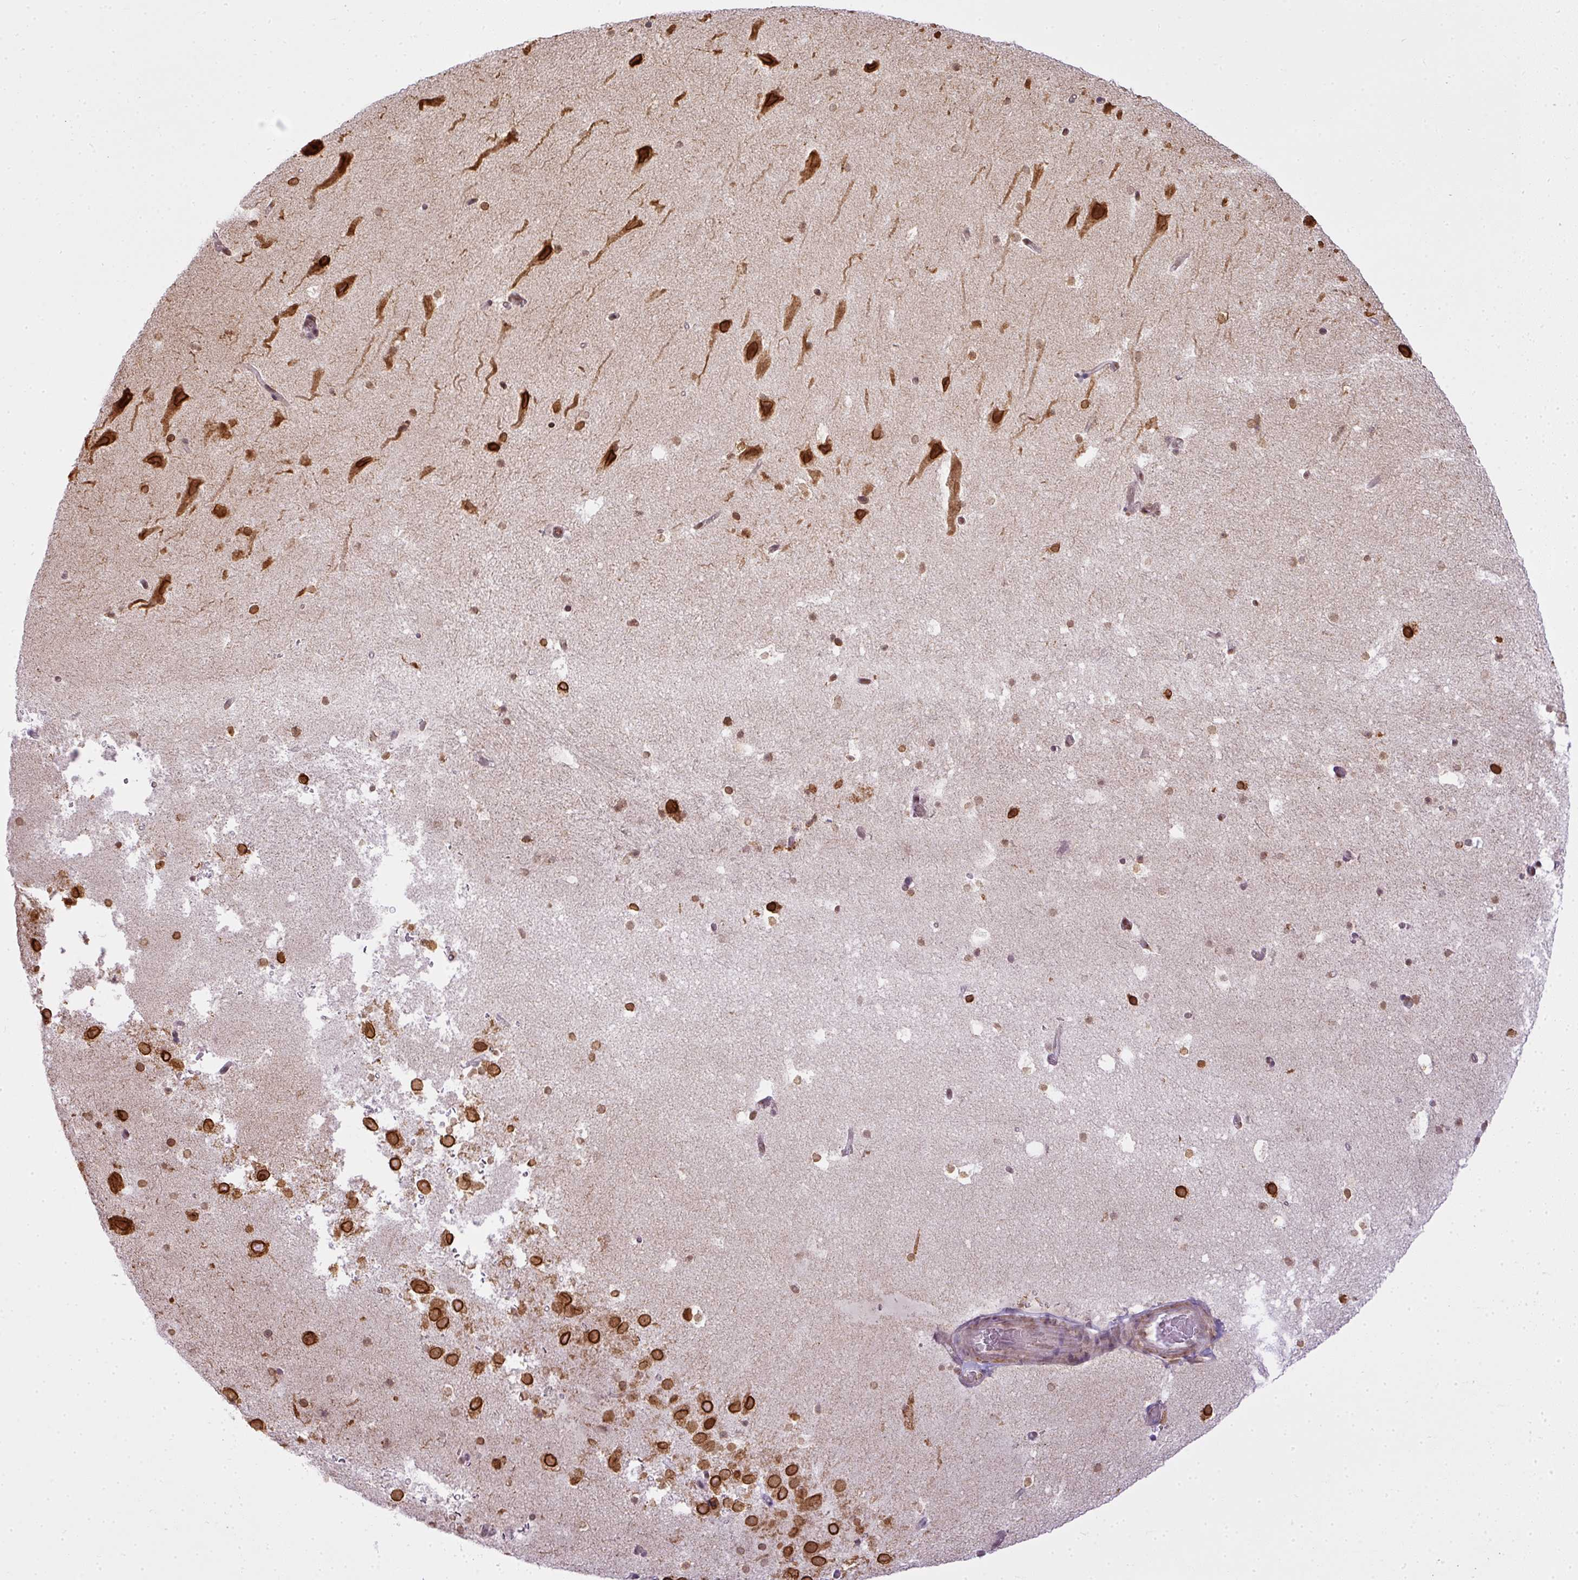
{"staining": {"intensity": "weak", "quantity": "<25%", "location": "nuclear"}, "tissue": "hippocampus", "cell_type": "Glial cells", "image_type": "normal", "snomed": [{"axis": "morphology", "description": "Normal tissue, NOS"}, {"axis": "topography", "description": "Hippocampus"}], "caption": "Immunohistochemistry (IHC) of normal human hippocampus demonstrates no expression in glial cells.", "gene": "COX18", "patient": {"sex": "male", "age": 37}}